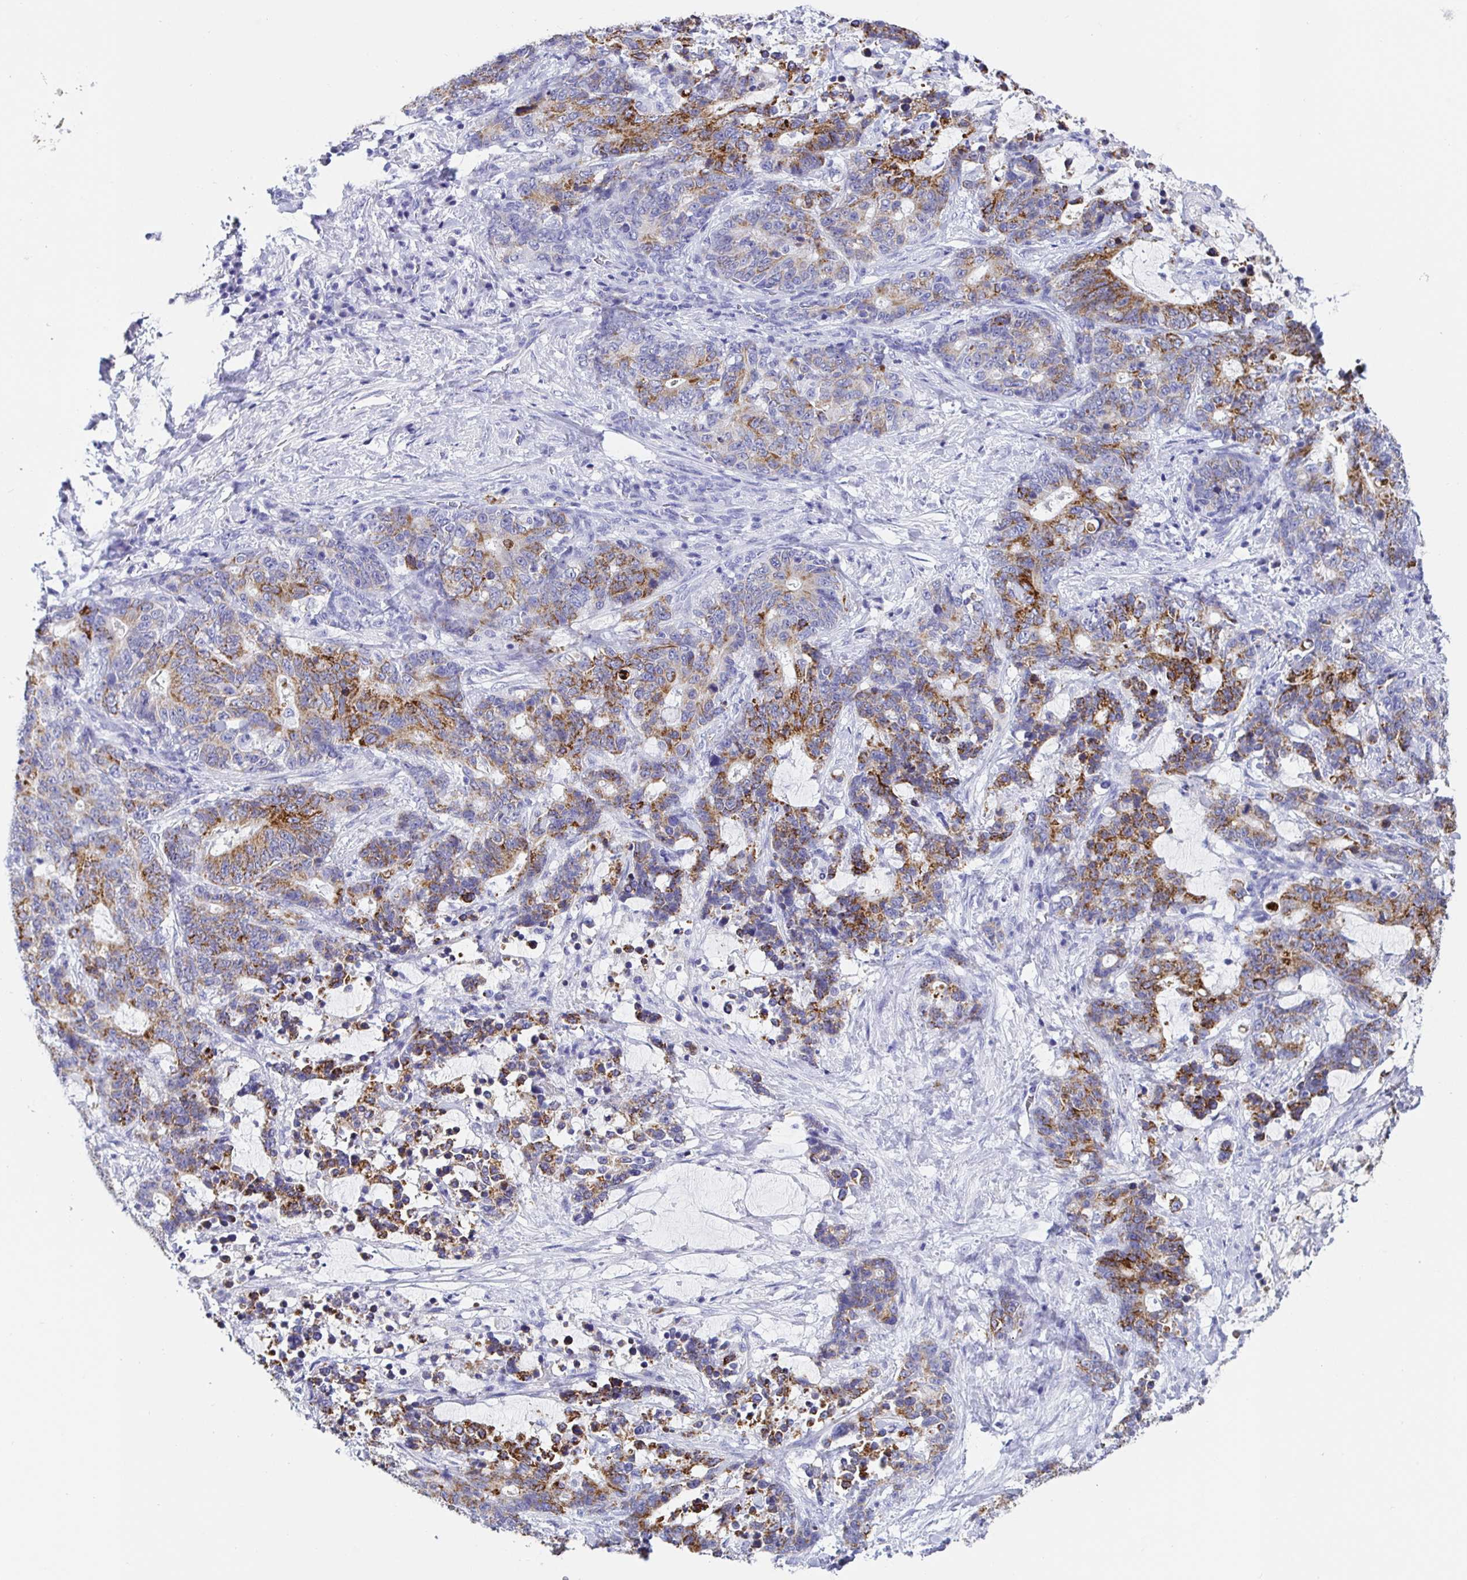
{"staining": {"intensity": "moderate", "quantity": "25%-75%", "location": "cytoplasmic/membranous"}, "tissue": "stomach cancer", "cell_type": "Tumor cells", "image_type": "cancer", "snomed": [{"axis": "morphology", "description": "Normal tissue, NOS"}, {"axis": "morphology", "description": "Adenocarcinoma, NOS"}, {"axis": "topography", "description": "Stomach"}], "caption": "Protein staining of stomach cancer tissue reveals moderate cytoplasmic/membranous positivity in approximately 25%-75% of tumor cells.", "gene": "MAOA", "patient": {"sex": "female", "age": 64}}